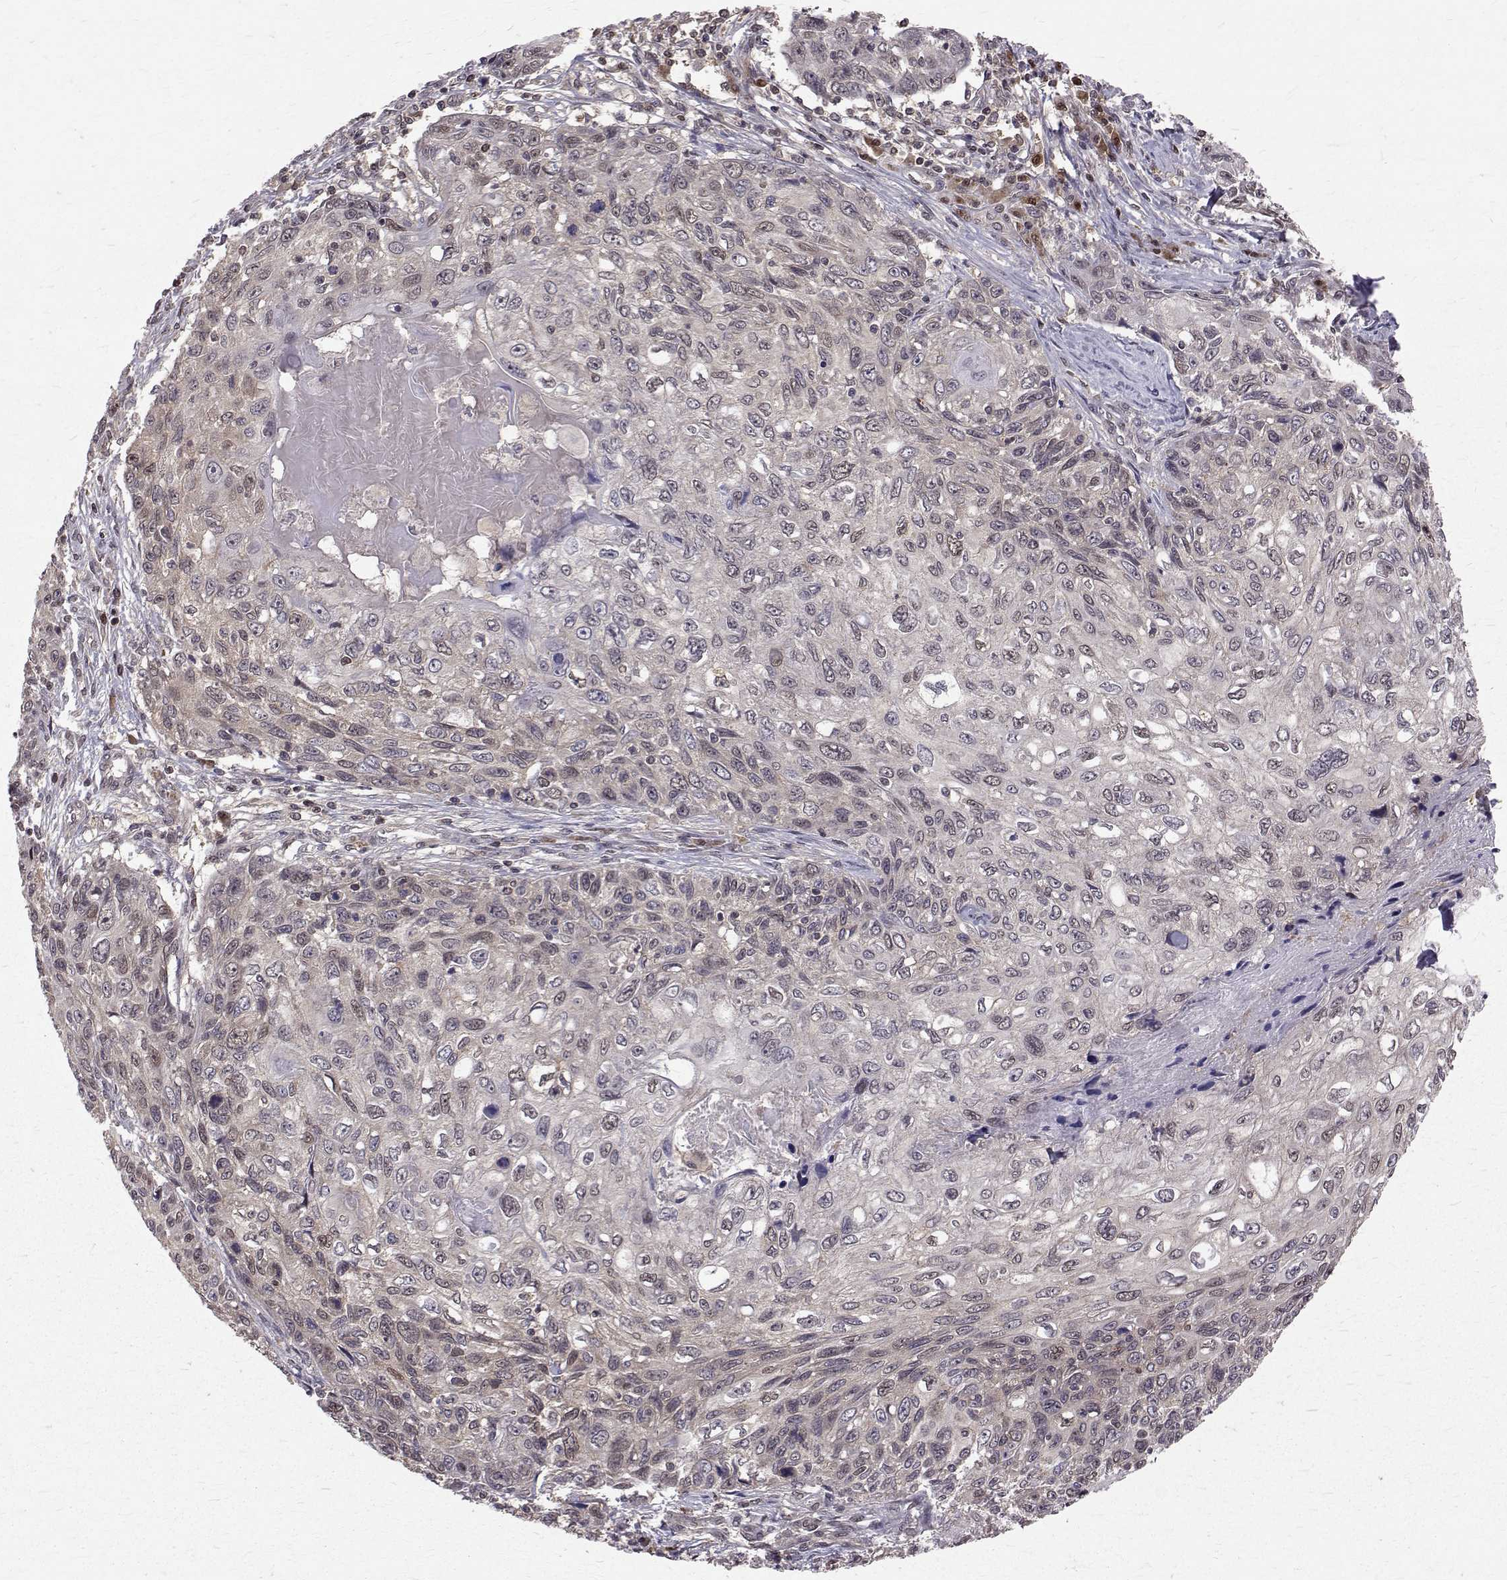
{"staining": {"intensity": "negative", "quantity": "none", "location": "none"}, "tissue": "skin cancer", "cell_type": "Tumor cells", "image_type": "cancer", "snomed": [{"axis": "morphology", "description": "Squamous cell carcinoma, NOS"}, {"axis": "topography", "description": "Skin"}], "caption": "Tumor cells are negative for protein expression in human skin squamous cell carcinoma.", "gene": "NIF3L1", "patient": {"sex": "male", "age": 92}}